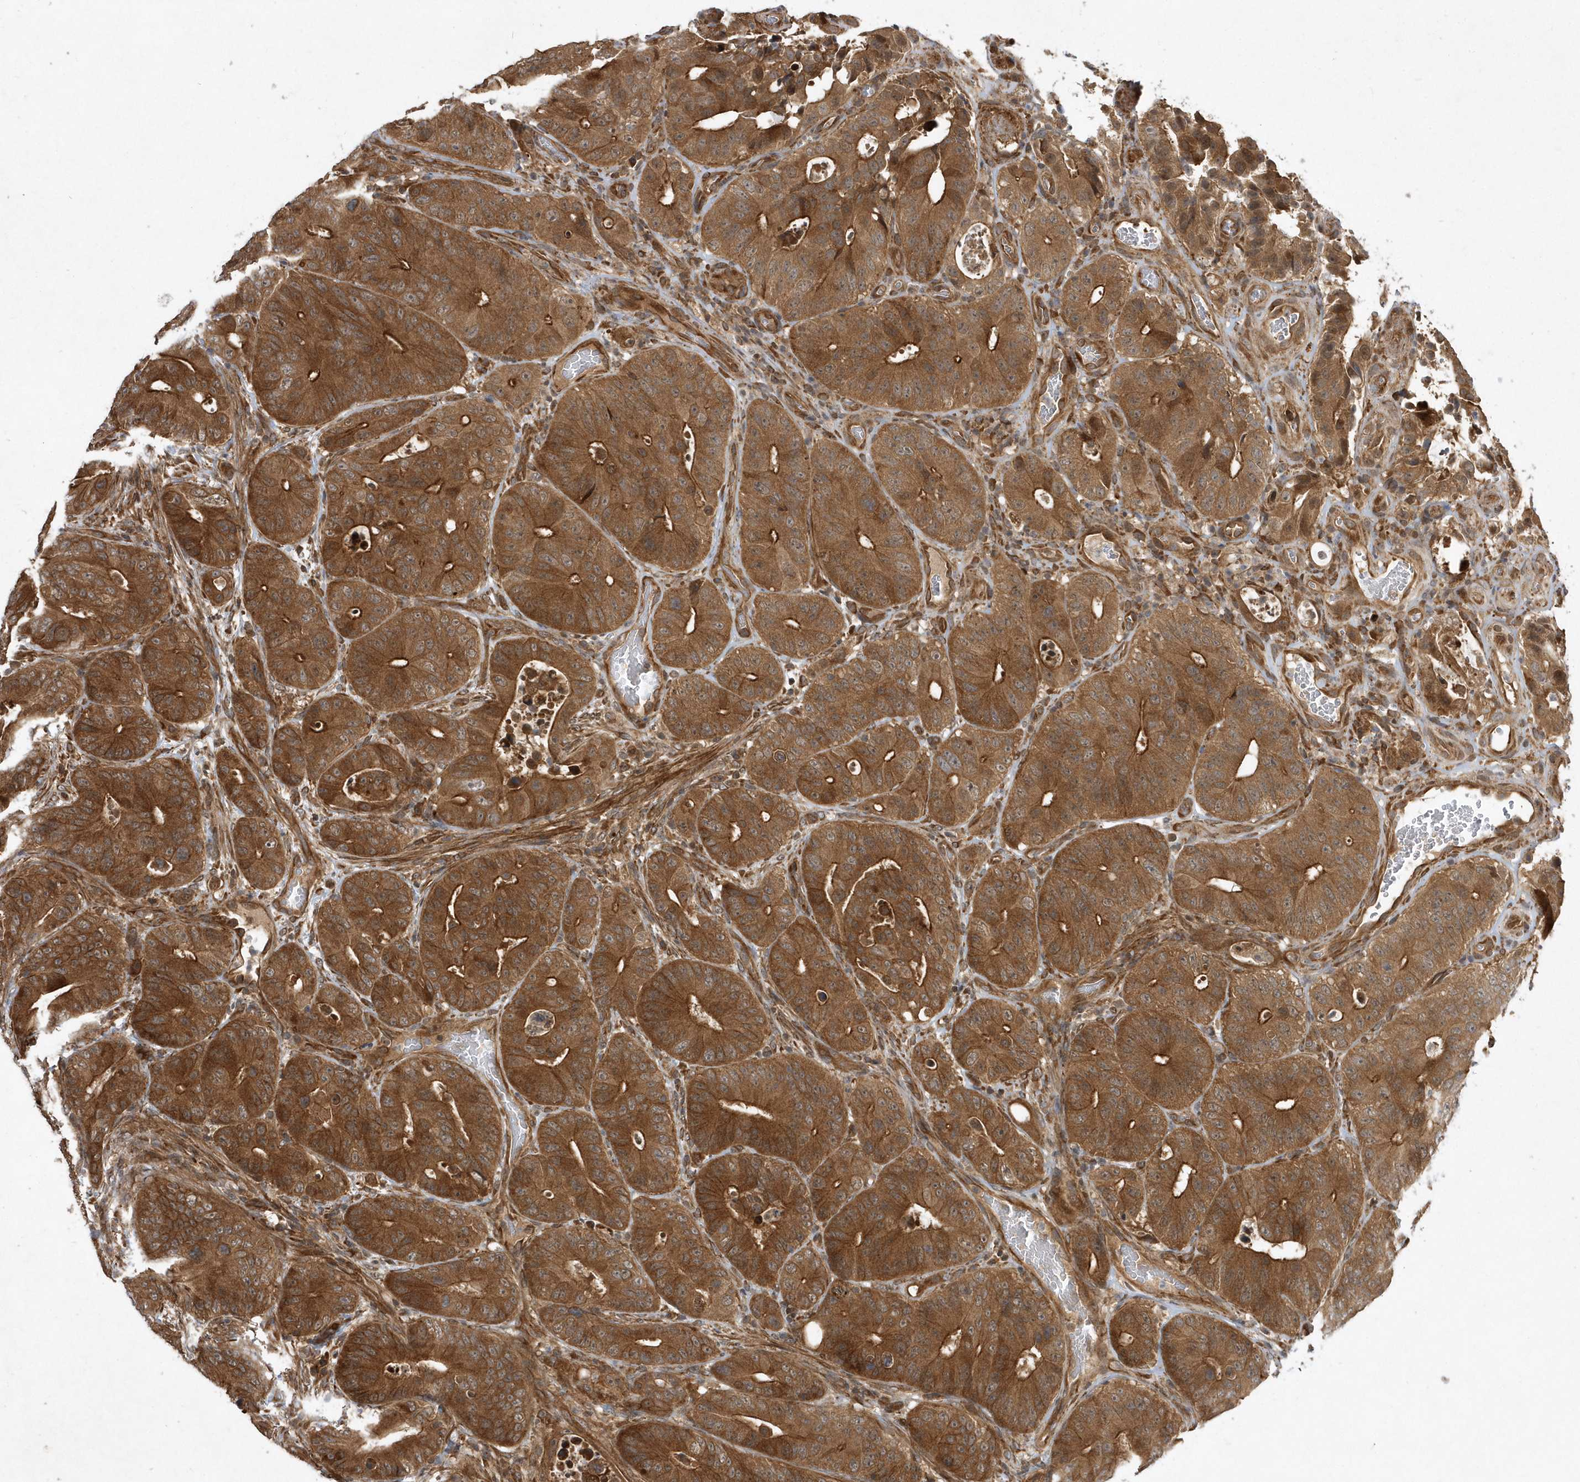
{"staining": {"intensity": "strong", "quantity": ">75%", "location": "cytoplasmic/membranous"}, "tissue": "colorectal cancer", "cell_type": "Tumor cells", "image_type": "cancer", "snomed": [{"axis": "morphology", "description": "Adenocarcinoma, NOS"}, {"axis": "topography", "description": "Colon"}], "caption": "The histopathology image exhibits immunohistochemical staining of colorectal cancer (adenocarcinoma). There is strong cytoplasmic/membranous positivity is present in about >75% of tumor cells.", "gene": "GFM2", "patient": {"sex": "male", "age": 83}}